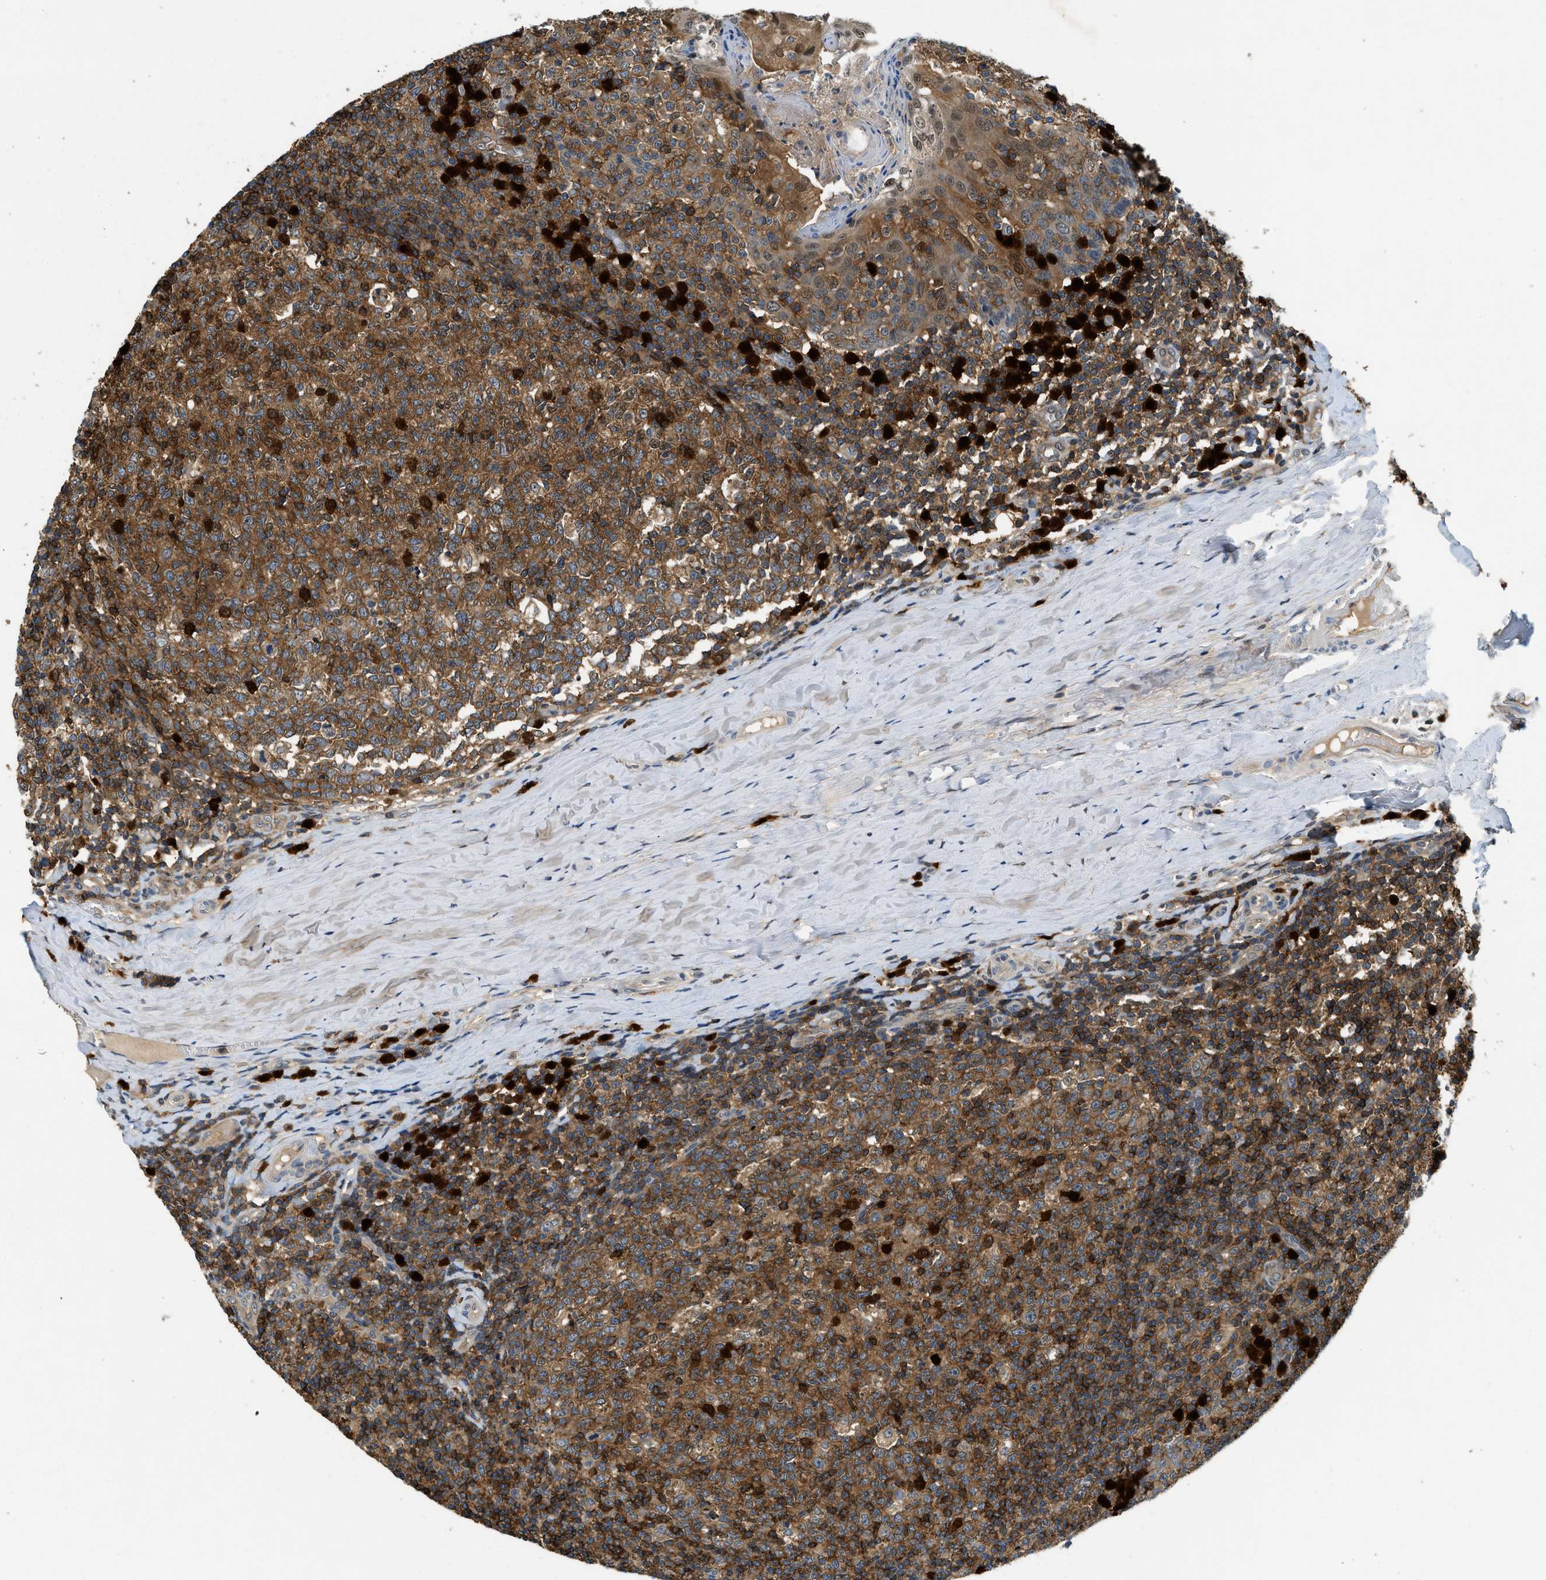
{"staining": {"intensity": "strong", "quantity": ">75%", "location": "cytoplasmic/membranous"}, "tissue": "tonsil", "cell_type": "Germinal center cells", "image_type": "normal", "snomed": [{"axis": "morphology", "description": "Normal tissue, NOS"}, {"axis": "topography", "description": "Tonsil"}], "caption": "Immunohistochemical staining of normal tonsil shows high levels of strong cytoplasmic/membranous positivity in approximately >75% of germinal center cells. (DAB (3,3'-diaminobenzidine) IHC with brightfield microscopy, high magnification).", "gene": "GMPPB", "patient": {"sex": "female", "age": 19}}